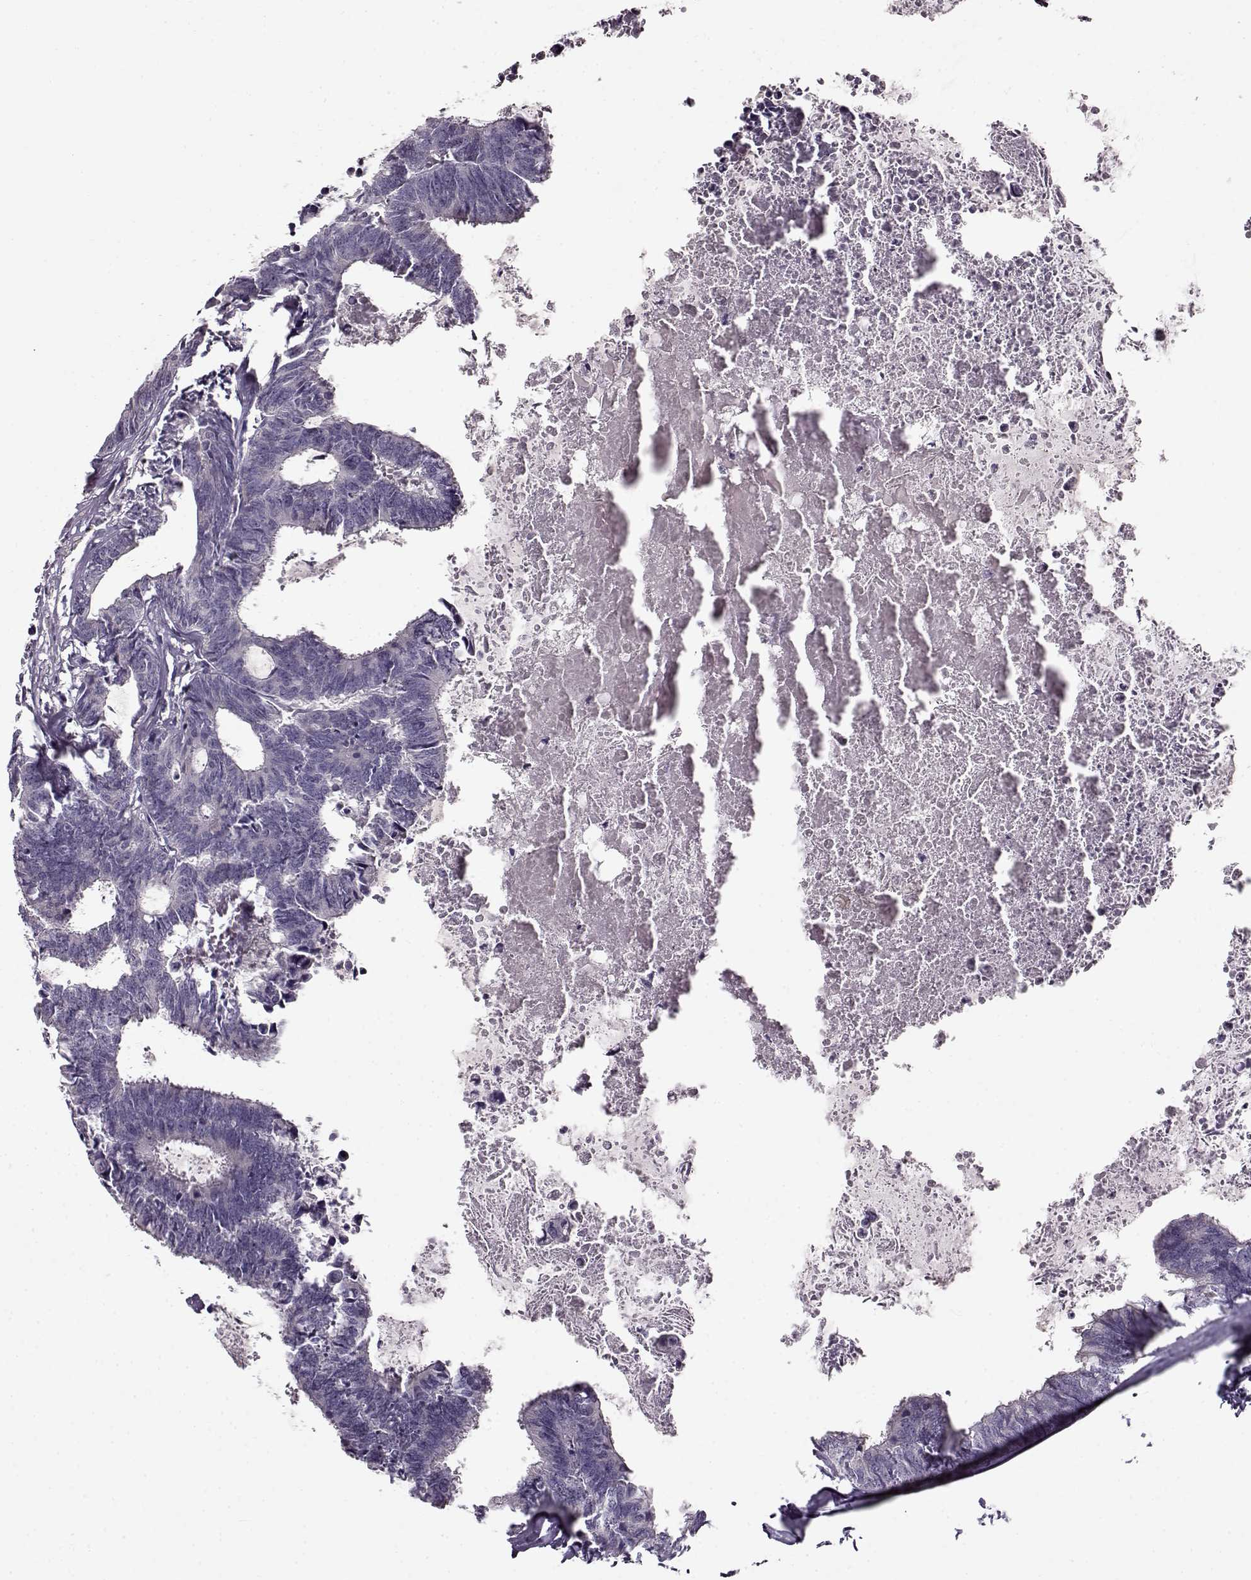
{"staining": {"intensity": "negative", "quantity": "none", "location": "none"}, "tissue": "colorectal cancer", "cell_type": "Tumor cells", "image_type": "cancer", "snomed": [{"axis": "morphology", "description": "Adenocarcinoma, NOS"}, {"axis": "topography", "description": "Colon"}, {"axis": "topography", "description": "Rectum"}], "caption": "IHC photomicrograph of human adenocarcinoma (colorectal) stained for a protein (brown), which displays no staining in tumor cells.", "gene": "RP1L1", "patient": {"sex": "male", "age": 57}}